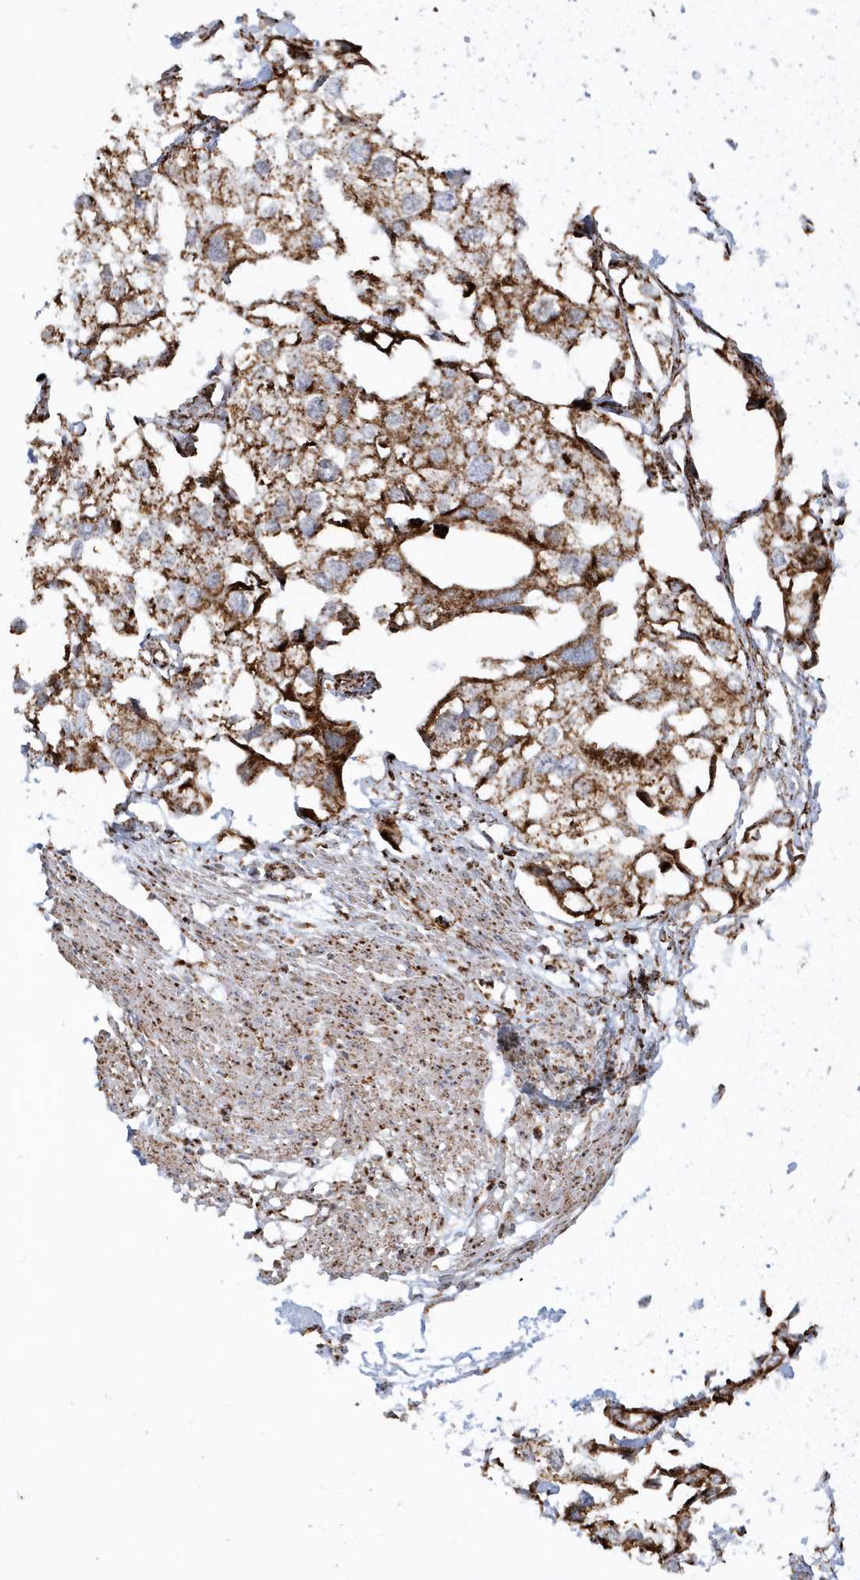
{"staining": {"intensity": "strong", "quantity": ">75%", "location": "cytoplasmic/membranous"}, "tissue": "urothelial cancer", "cell_type": "Tumor cells", "image_type": "cancer", "snomed": [{"axis": "morphology", "description": "Urothelial carcinoma, High grade"}, {"axis": "topography", "description": "Urinary bladder"}], "caption": "Urothelial cancer stained with a brown dye displays strong cytoplasmic/membranous positive positivity in approximately >75% of tumor cells.", "gene": "CRY2", "patient": {"sex": "male", "age": 64}}